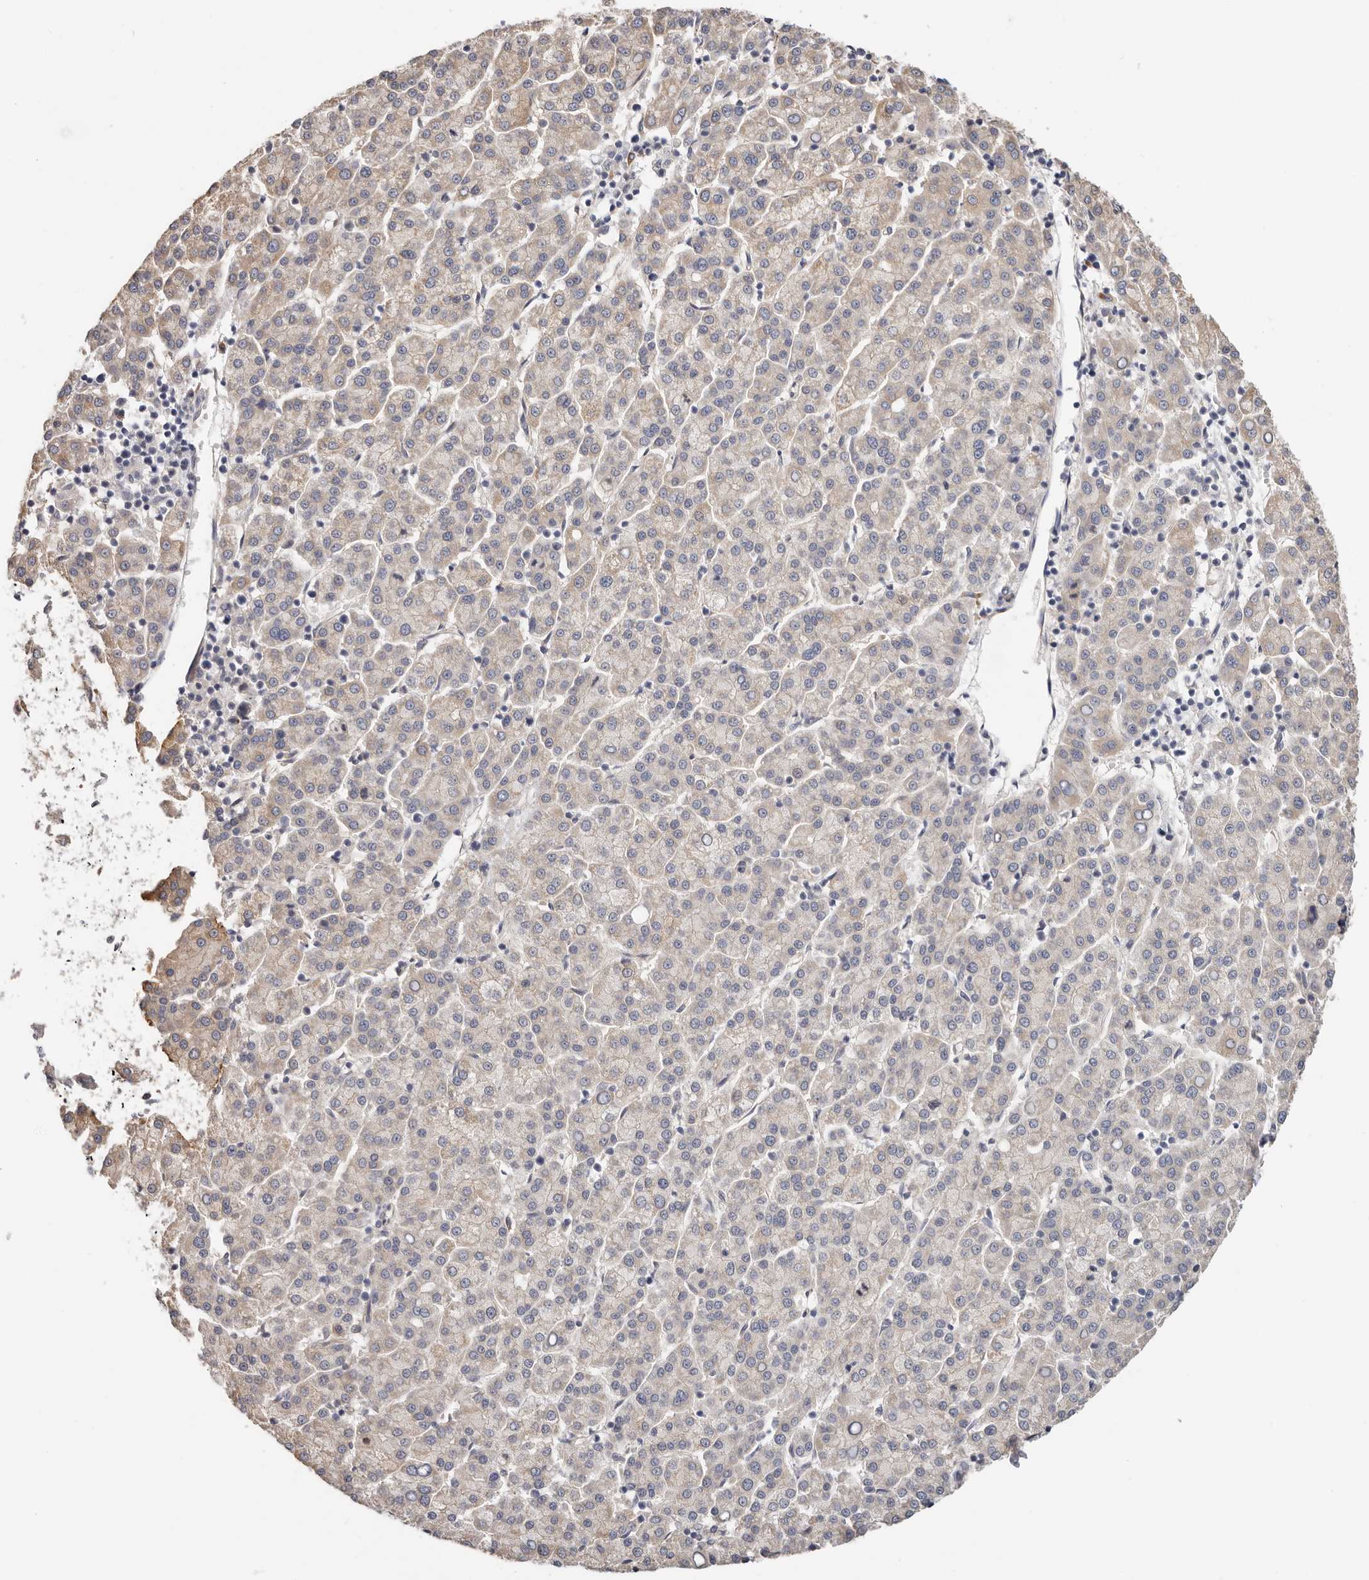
{"staining": {"intensity": "weak", "quantity": ">75%", "location": "cytoplasmic/membranous"}, "tissue": "liver cancer", "cell_type": "Tumor cells", "image_type": "cancer", "snomed": [{"axis": "morphology", "description": "Carcinoma, Hepatocellular, NOS"}, {"axis": "topography", "description": "Liver"}], "caption": "IHC staining of hepatocellular carcinoma (liver), which displays low levels of weak cytoplasmic/membranous expression in about >75% of tumor cells indicating weak cytoplasmic/membranous protein expression. The staining was performed using DAB (brown) for protein detection and nuclei were counterstained in hematoxylin (blue).", "gene": "AFDN", "patient": {"sex": "female", "age": 58}}